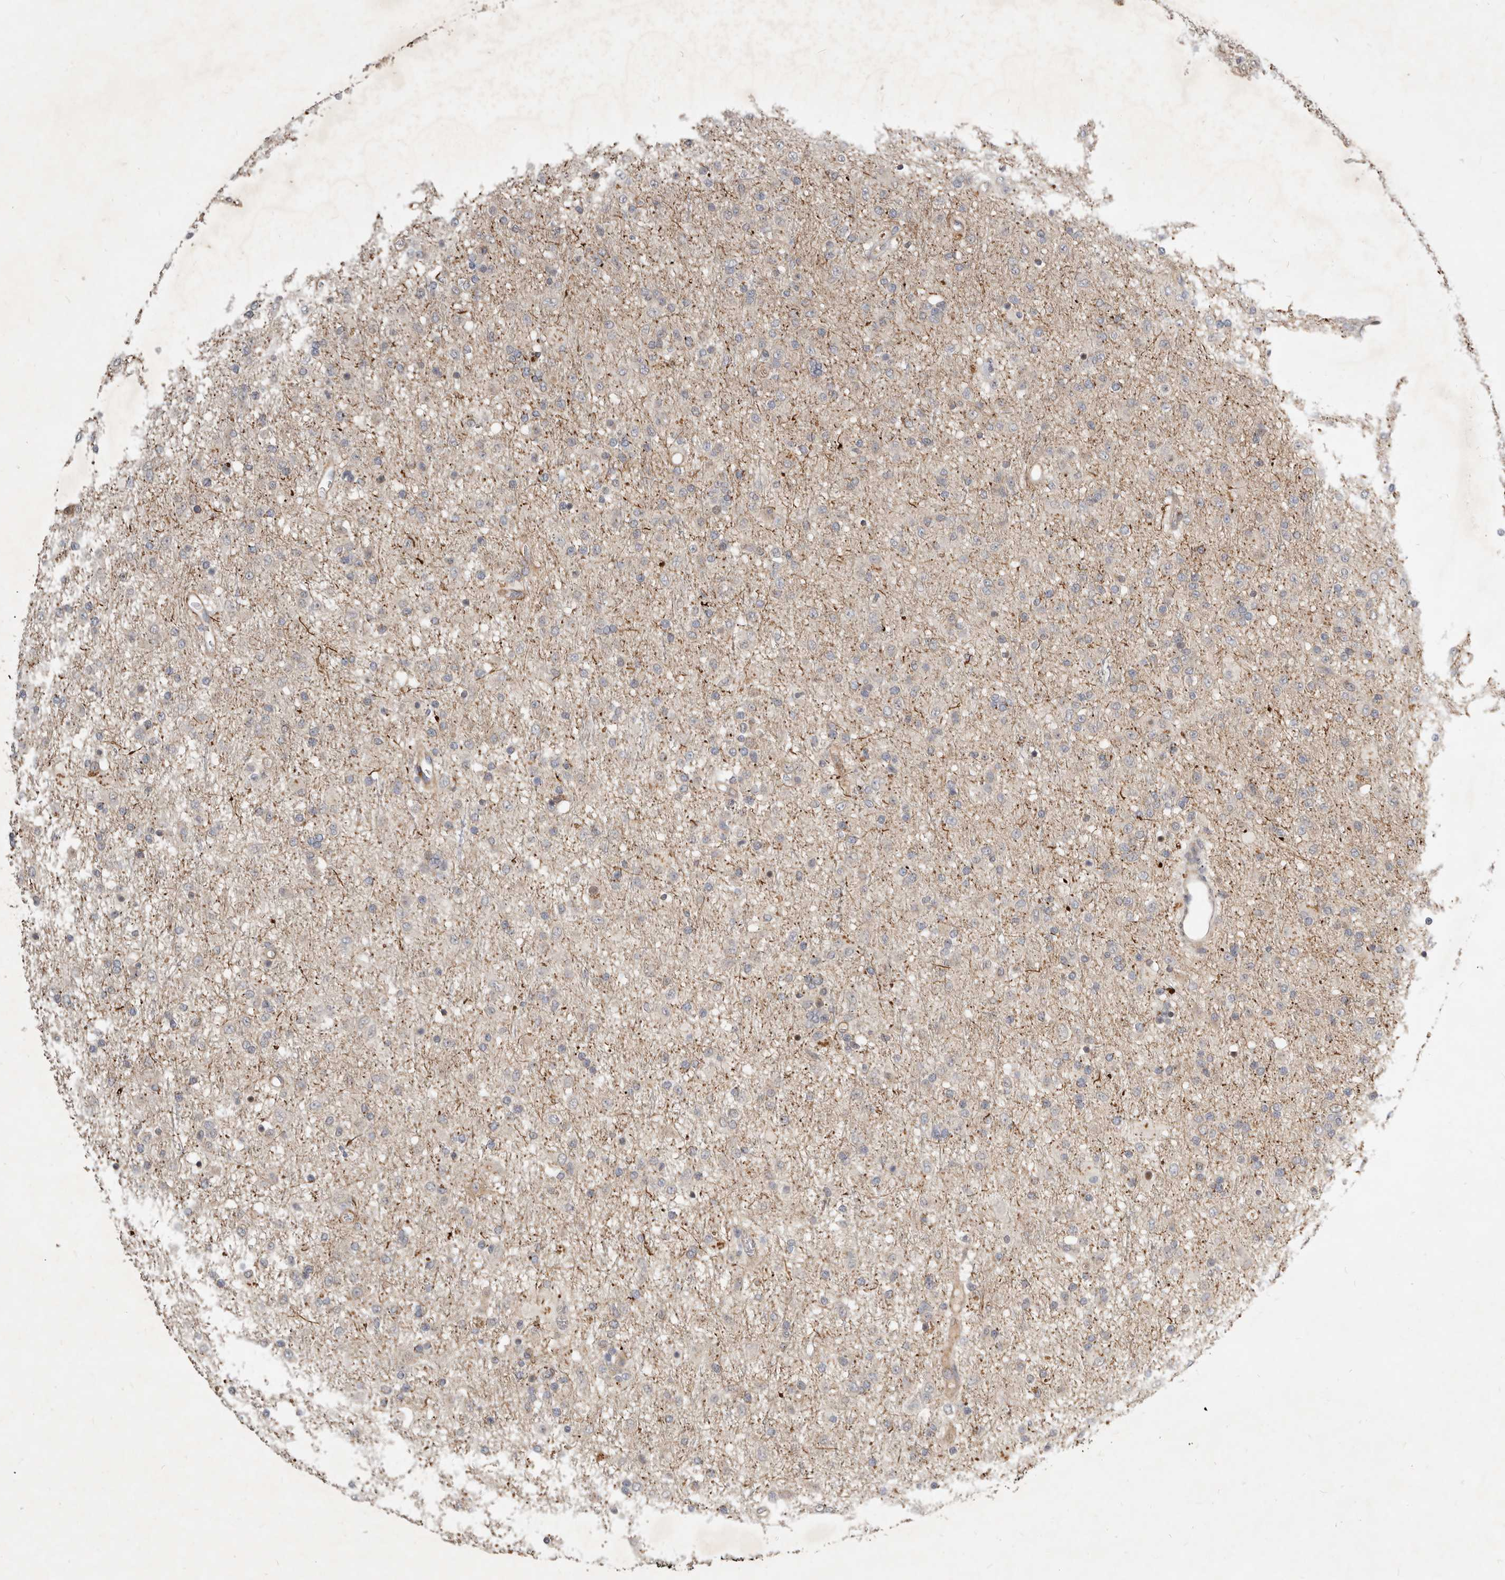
{"staining": {"intensity": "negative", "quantity": "none", "location": "none"}, "tissue": "glioma", "cell_type": "Tumor cells", "image_type": "cancer", "snomed": [{"axis": "morphology", "description": "Glioma, malignant, Low grade"}, {"axis": "topography", "description": "Brain"}], "caption": "Immunohistochemical staining of human malignant low-grade glioma reveals no significant positivity in tumor cells.", "gene": "NPY4R", "patient": {"sex": "male", "age": 65}}